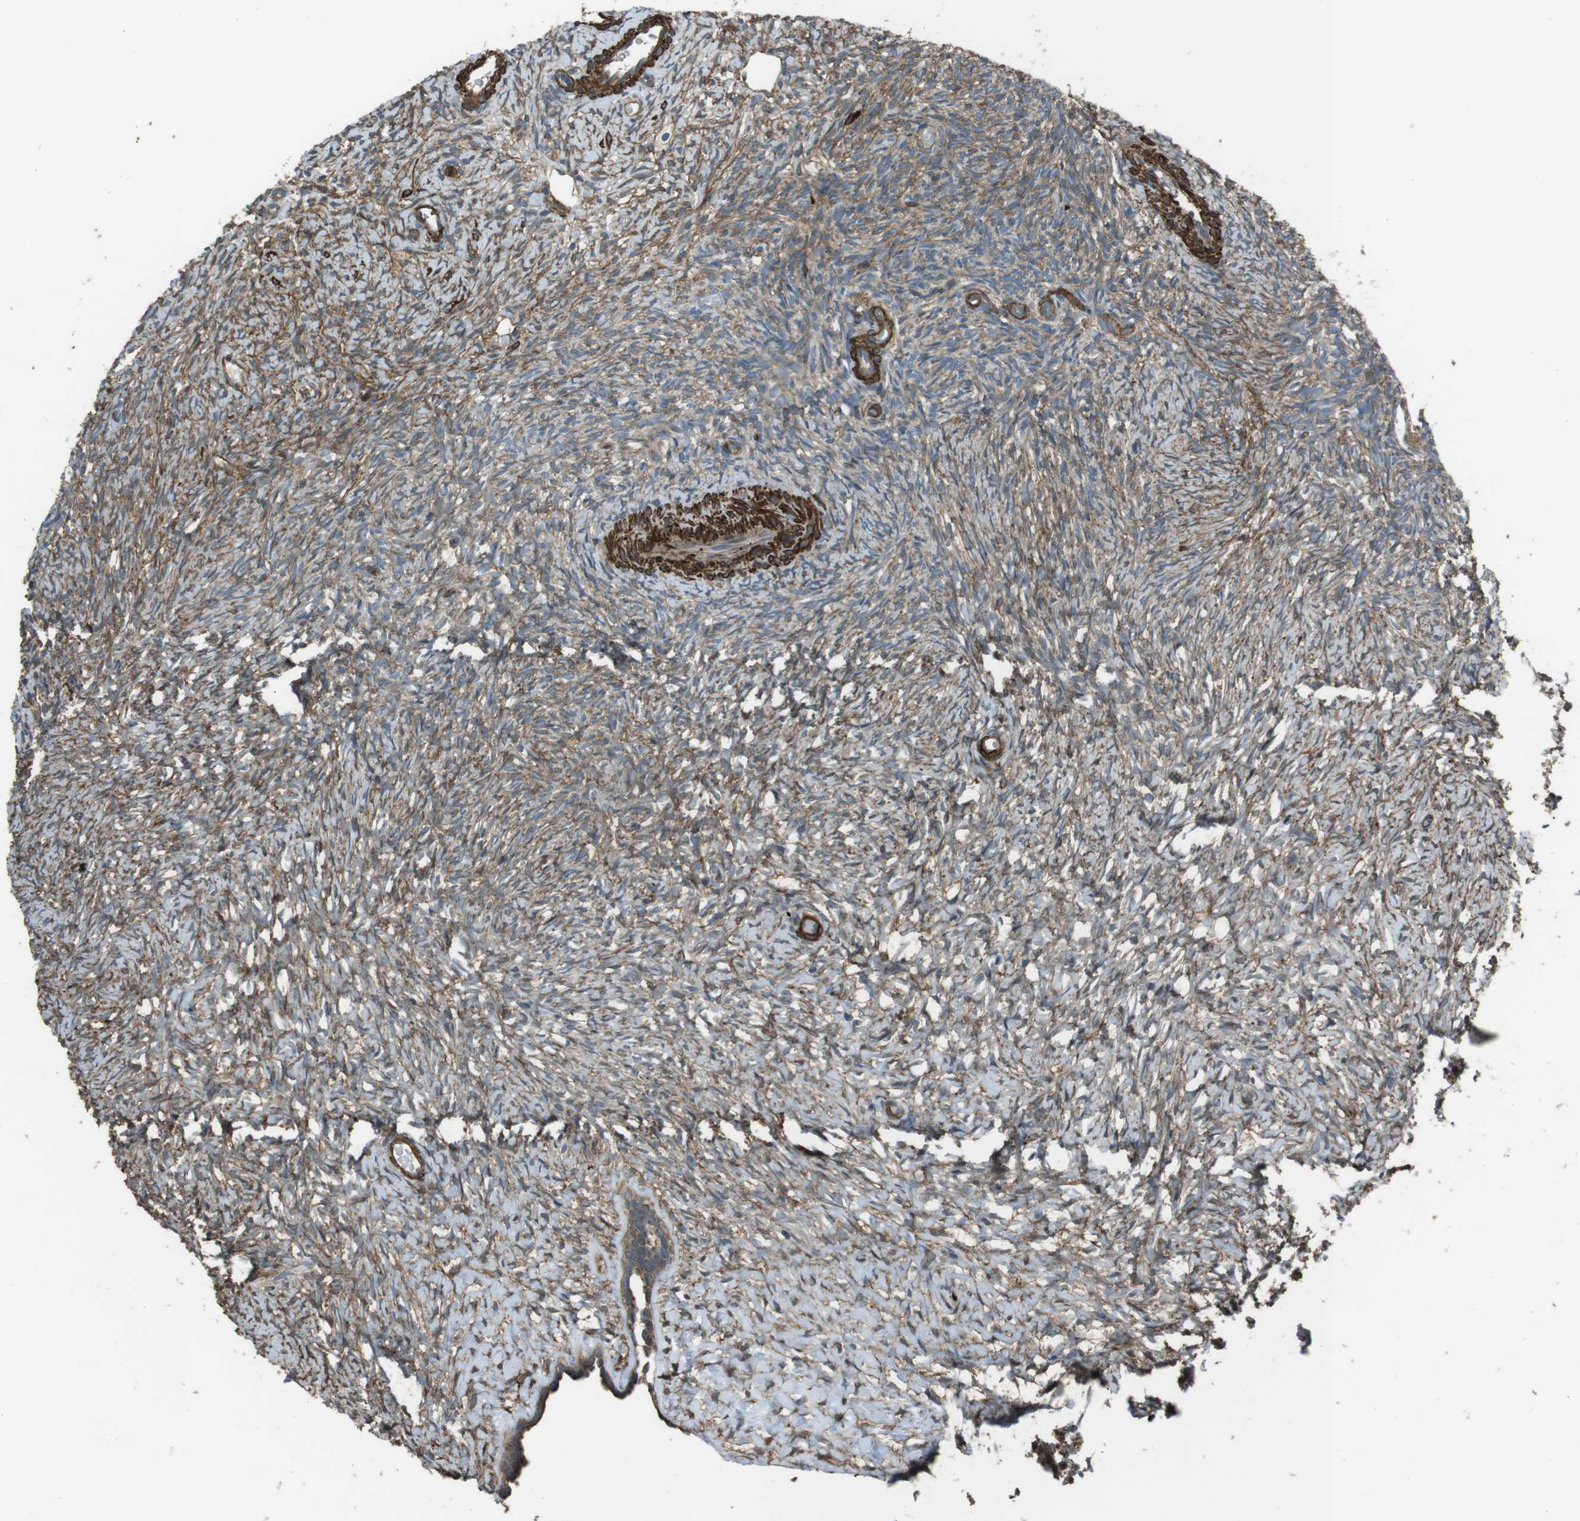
{"staining": {"intensity": "moderate", "quantity": ">75%", "location": "cytoplasmic/membranous"}, "tissue": "ovary", "cell_type": "Ovarian stroma cells", "image_type": "normal", "snomed": [{"axis": "morphology", "description": "Normal tissue, NOS"}, {"axis": "topography", "description": "Ovary"}], "caption": "Approximately >75% of ovarian stroma cells in unremarkable ovary display moderate cytoplasmic/membranous protein positivity as visualized by brown immunohistochemical staining.", "gene": "SFT2D1", "patient": {"sex": "female", "age": 35}}